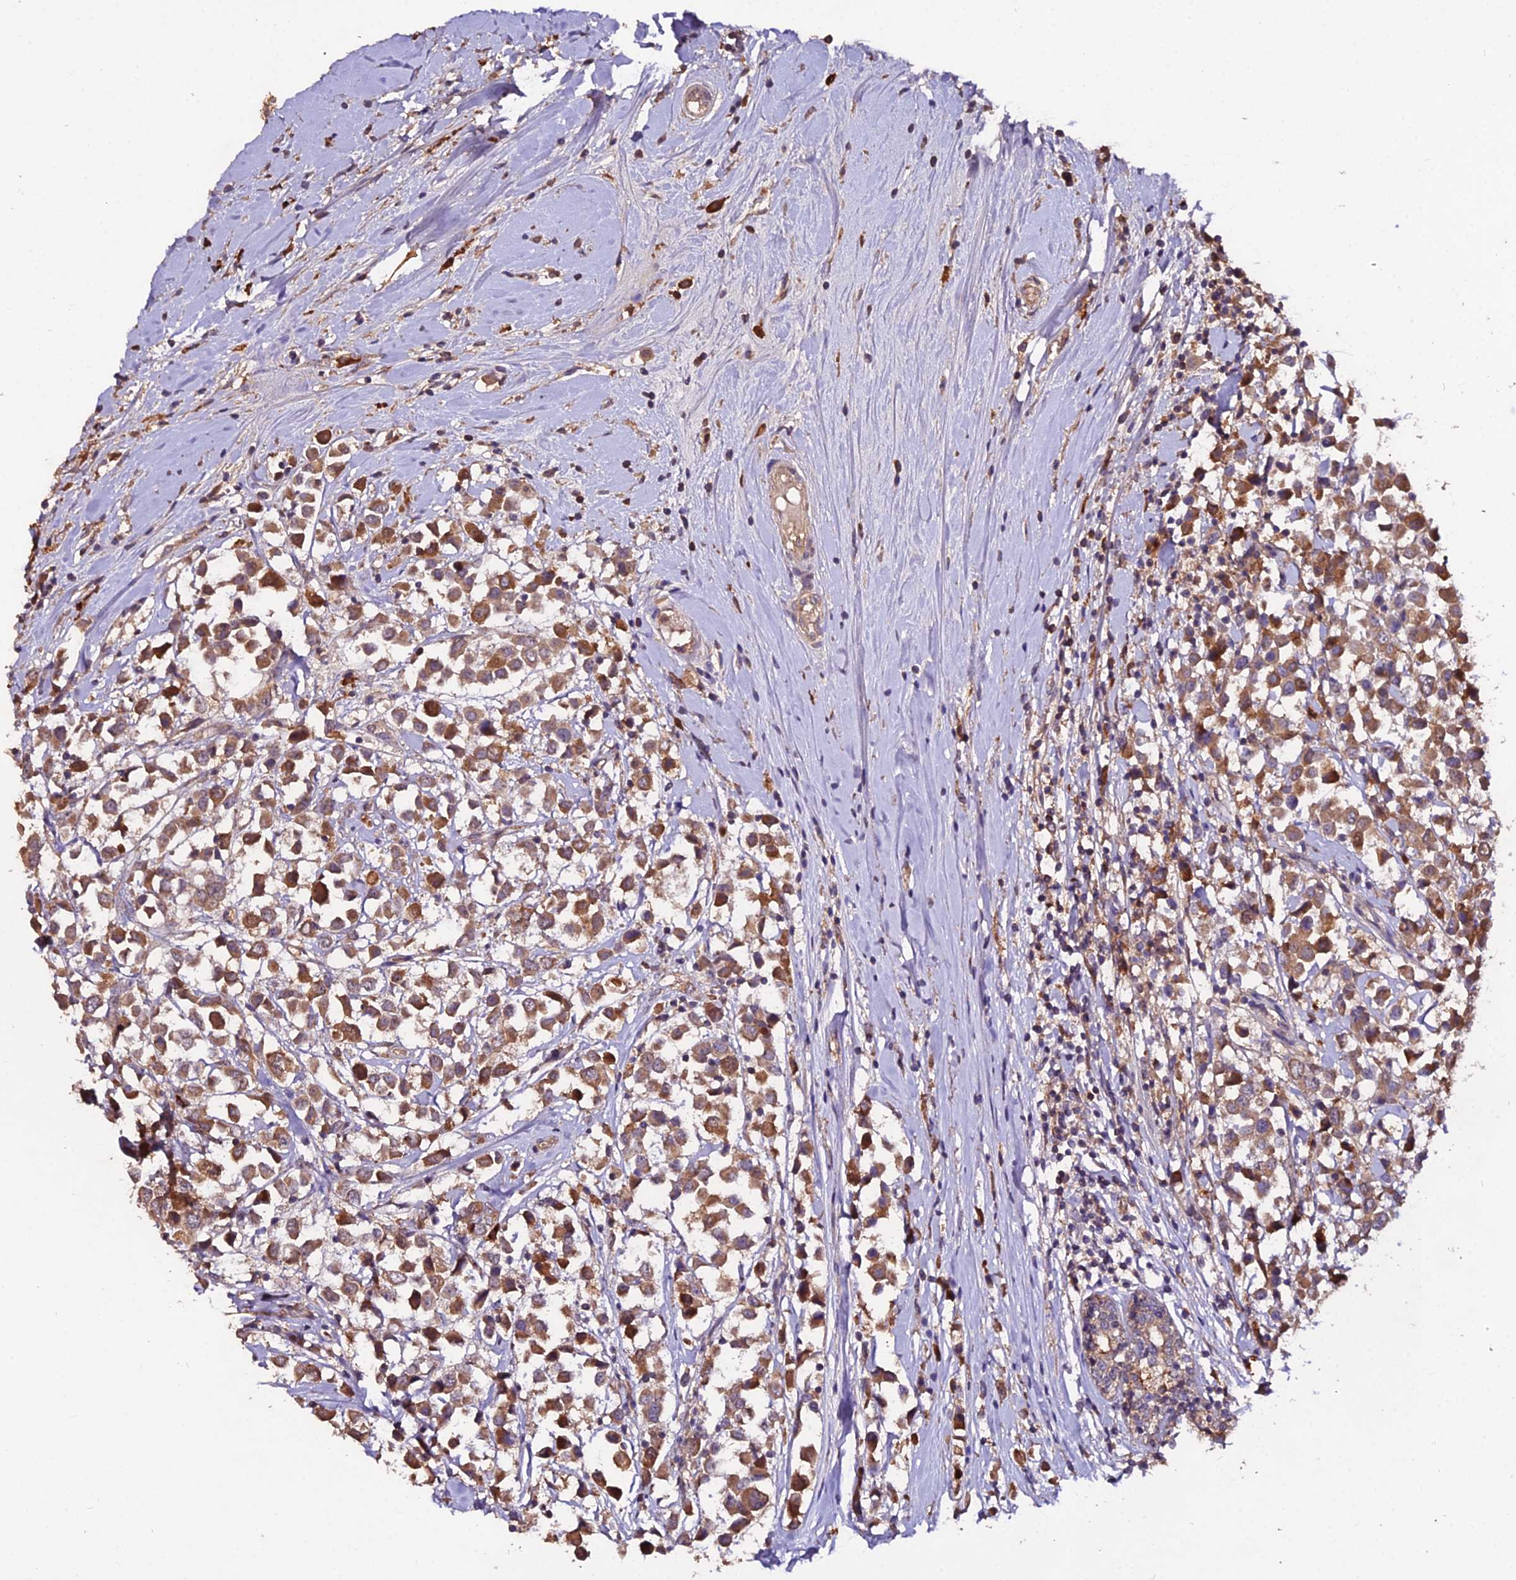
{"staining": {"intensity": "moderate", "quantity": ">75%", "location": "cytoplasmic/membranous"}, "tissue": "breast cancer", "cell_type": "Tumor cells", "image_type": "cancer", "snomed": [{"axis": "morphology", "description": "Duct carcinoma"}, {"axis": "topography", "description": "Breast"}], "caption": "Immunohistochemistry (IHC) photomicrograph of human breast cancer (invasive ductal carcinoma) stained for a protein (brown), which shows medium levels of moderate cytoplasmic/membranous positivity in about >75% of tumor cells.", "gene": "KCTD16", "patient": {"sex": "female", "age": 61}}